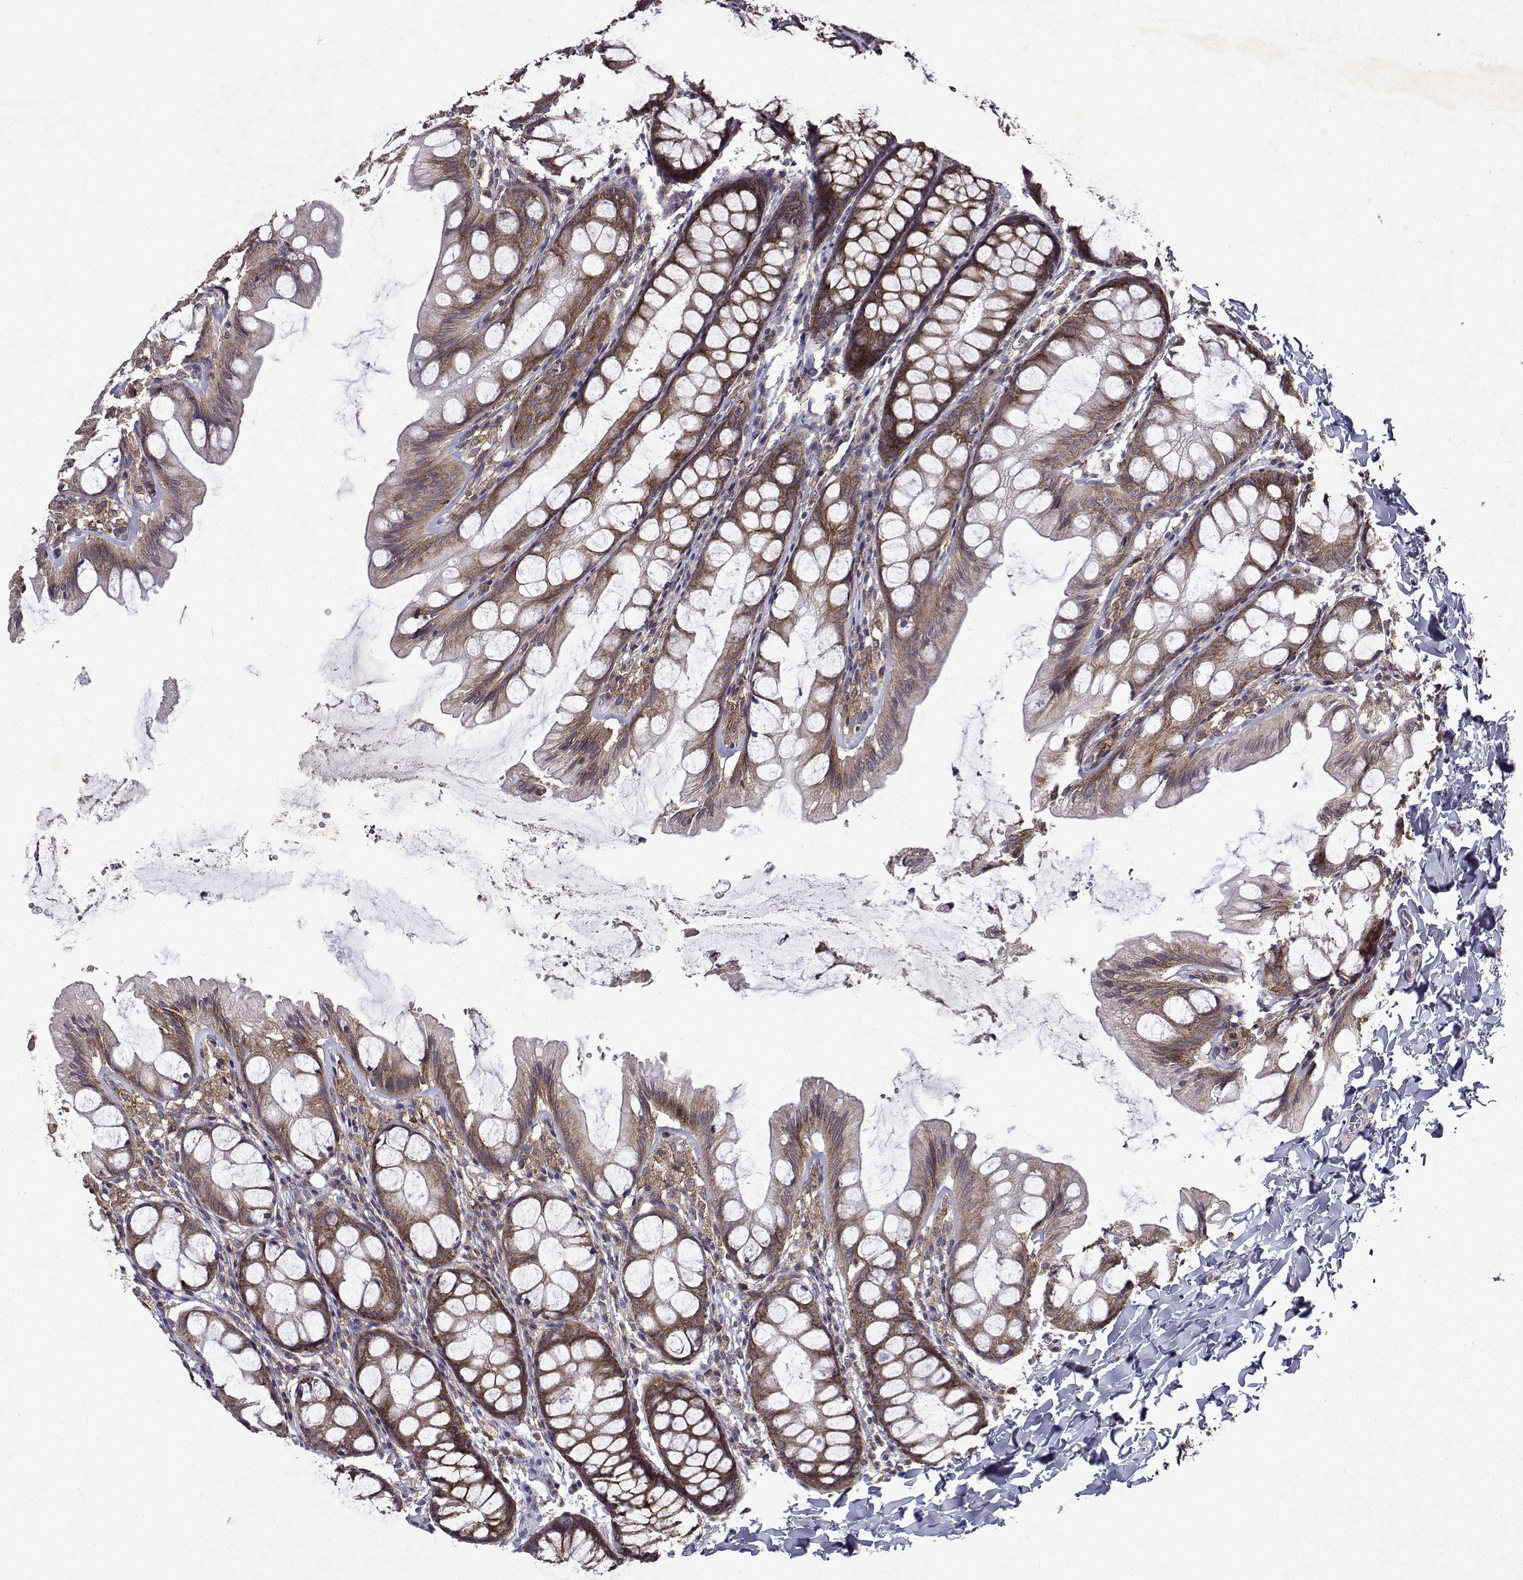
{"staining": {"intensity": "moderate", "quantity": "25%-75%", "location": "cytoplasmic/membranous"}, "tissue": "colon", "cell_type": "Endothelial cells", "image_type": "normal", "snomed": [{"axis": "morphology", "description": "Normal tissue, NOS"}, {"axis": "topography", "description": "Colon"}], "caption": "Moderate cytoplasmic/membranous protein expression is seen in approximately 25%-75% of endothelial cells in colon. Immunohistochemistry stains the protein in brown and the nuclei are stained blue.", "gene": "TARBP2", "patient": {"sex": "male", "age": 47}}